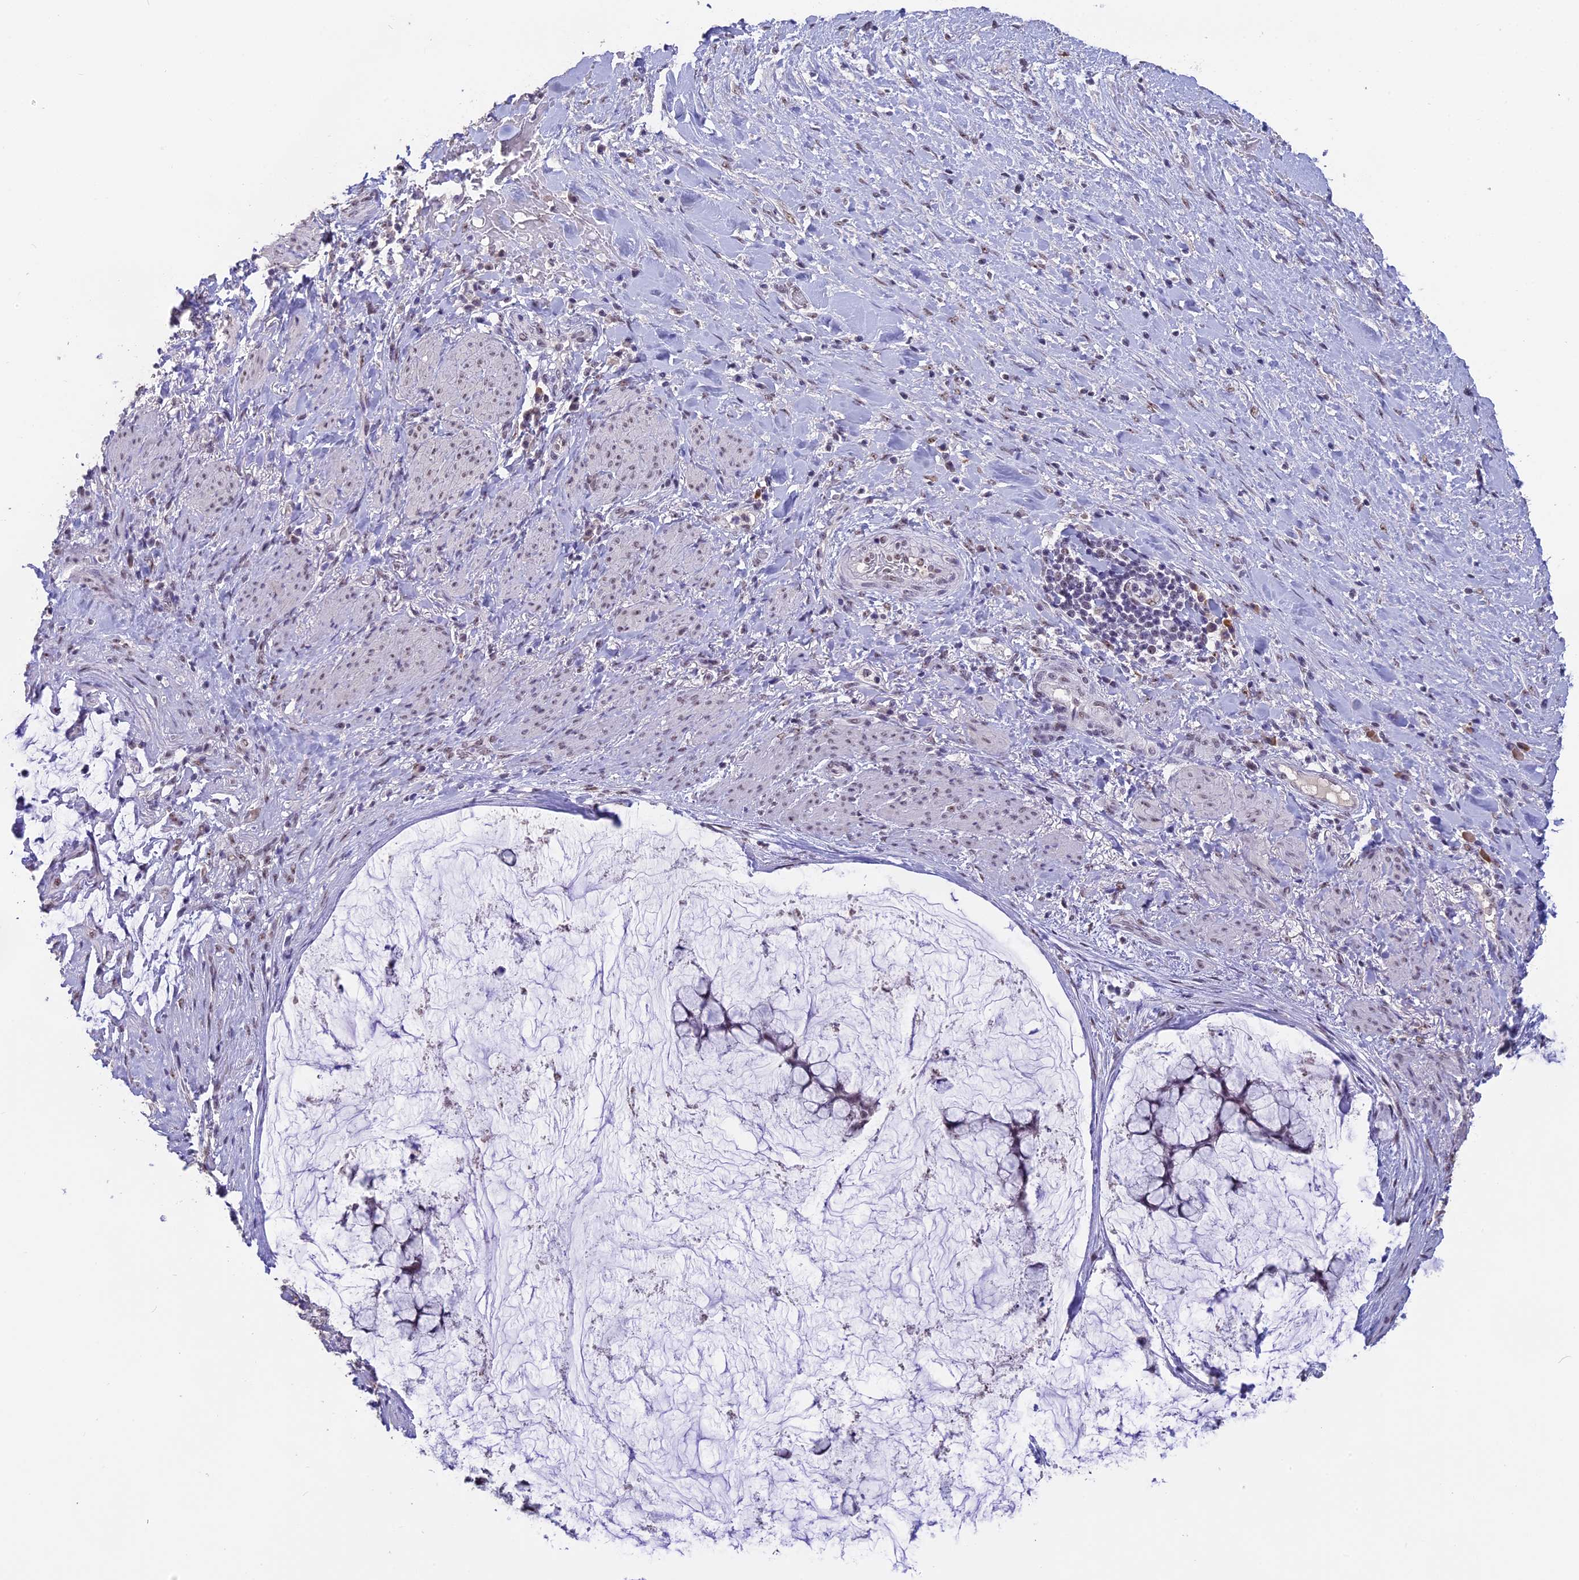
{"staining": {"intensity": "weak", "quantity": "25%-75%", "location": "nuclear"}, "tissue": "ovarian cancer", "cell_type": "Tumor cells", "image_type": "cancer", "snomed": [{"axis": "morphology", "description": "Cystadenocarcinoma, mucinous, NOS"}, {"axis": "topography", "description": "Ovary"}], "caption": "Protein staining by IHC reveals weak nuclear expression in approximately 25%-75% of tumor cells in ovarian mucinous cystadenocarcinoma. Using DAB (3,3'-diaminobenzidine) (brown) and hematoxylin (blue) stains, captured at high magnification using brightfield microscopy.", "gene": "SETD2", "patient": {"sex": "female", "age": 42}}